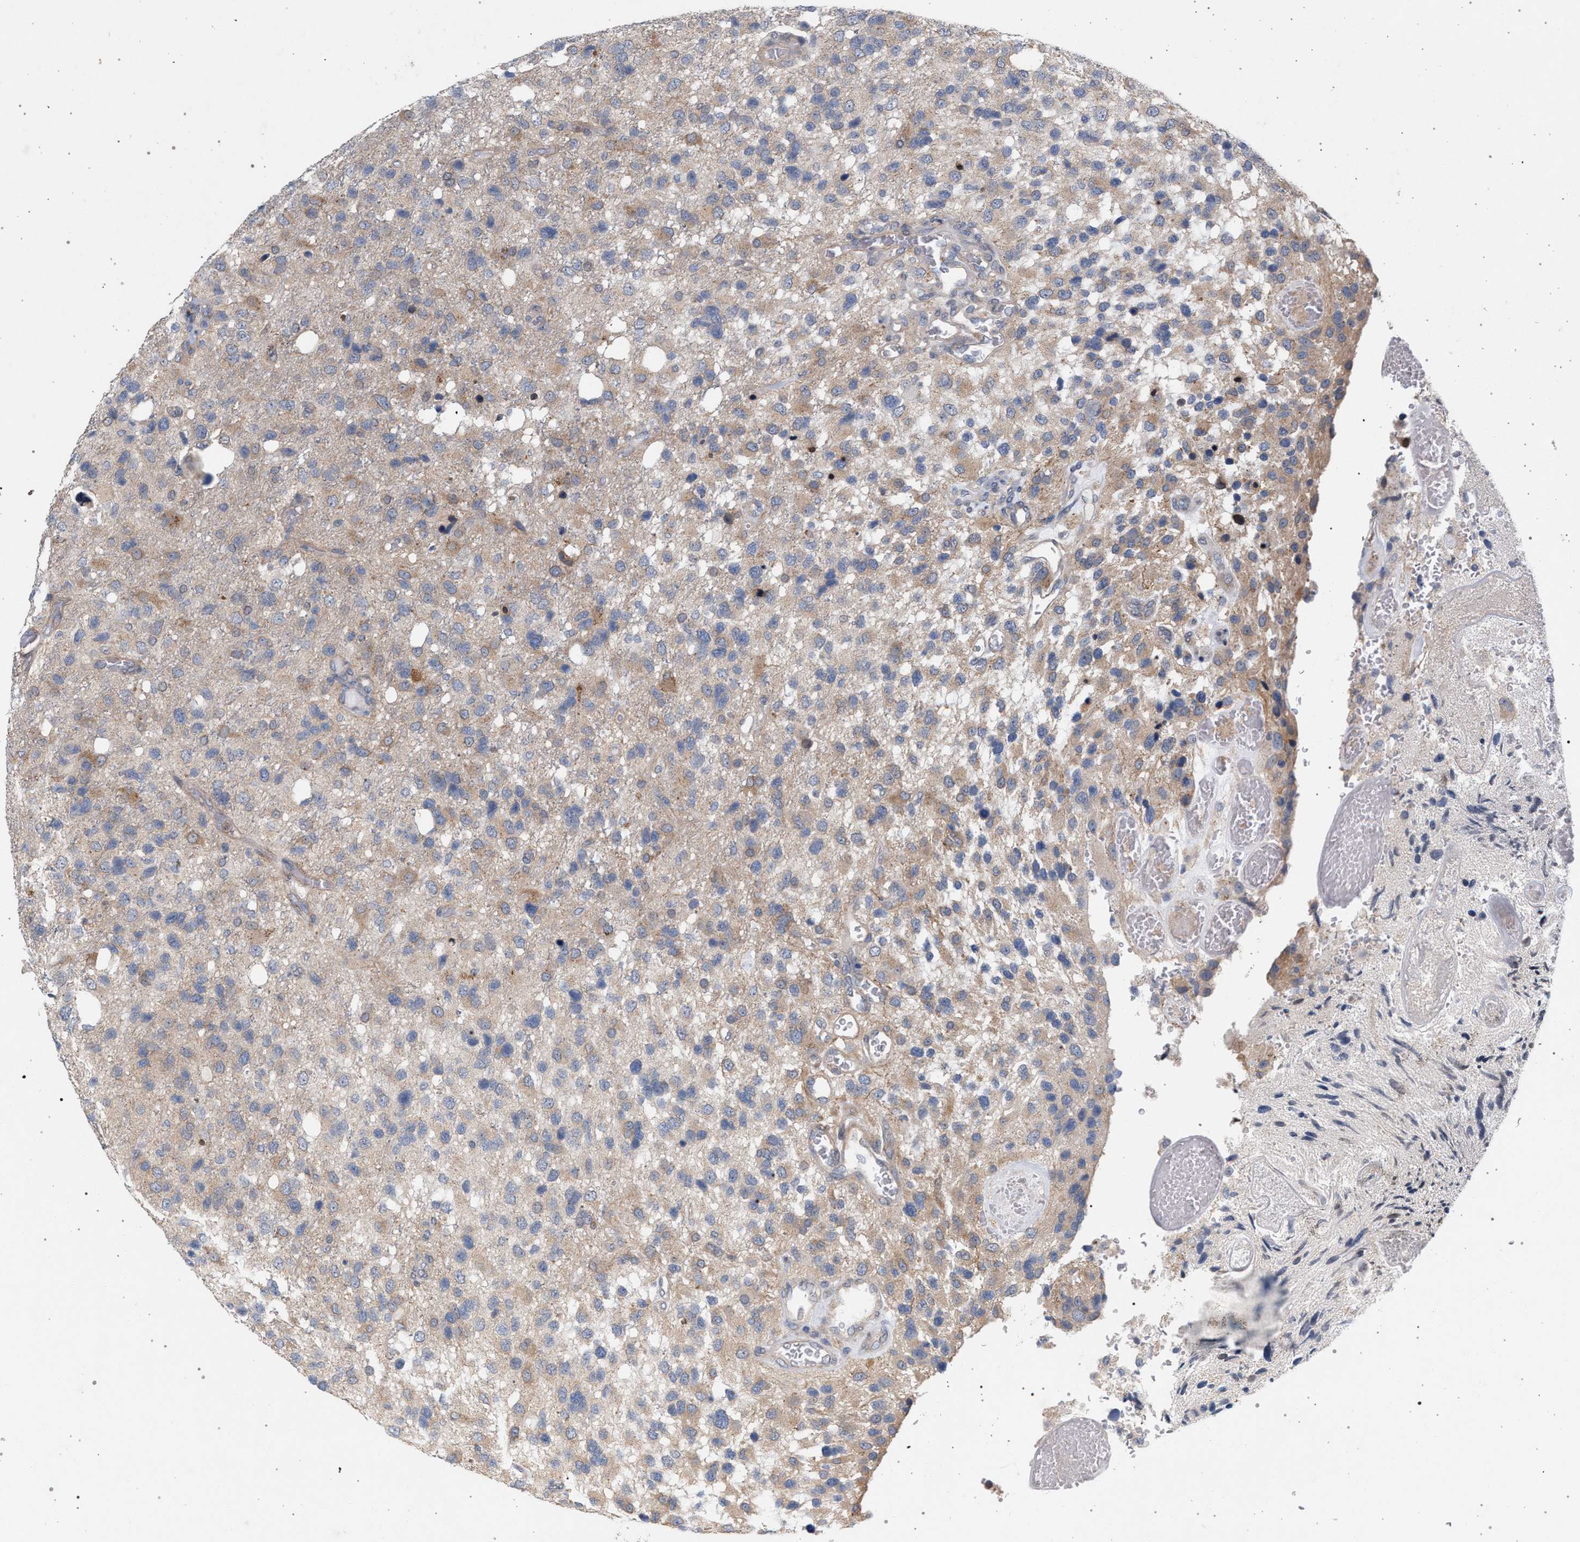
{"staining": {"intensity": "weak", "quantity": ">75%", "location": "cytoplasmic/membranous"}, "tissue": "glioma", "cell_type": "Tumor cells", "image_type": "cancer", "snomed": [{"axis": "morphology", "description": "Glioma, malignant, High grade"}, {"axis": "topography", "description": "Brain"}], "caption": "Immunohistochemical staining of human glioma displays low levels of weak cytoplasmic/membranous protein staining in approximately >75% of tumor cells. The protein is stained brown, and the nuclei are stained in blue (DAB (3,3'-diaminobenzidine) IHC with brightfield microscopy, high magnification).", "gene": "ARPC5L", "patient": {"sex": "female", "age": 58}}